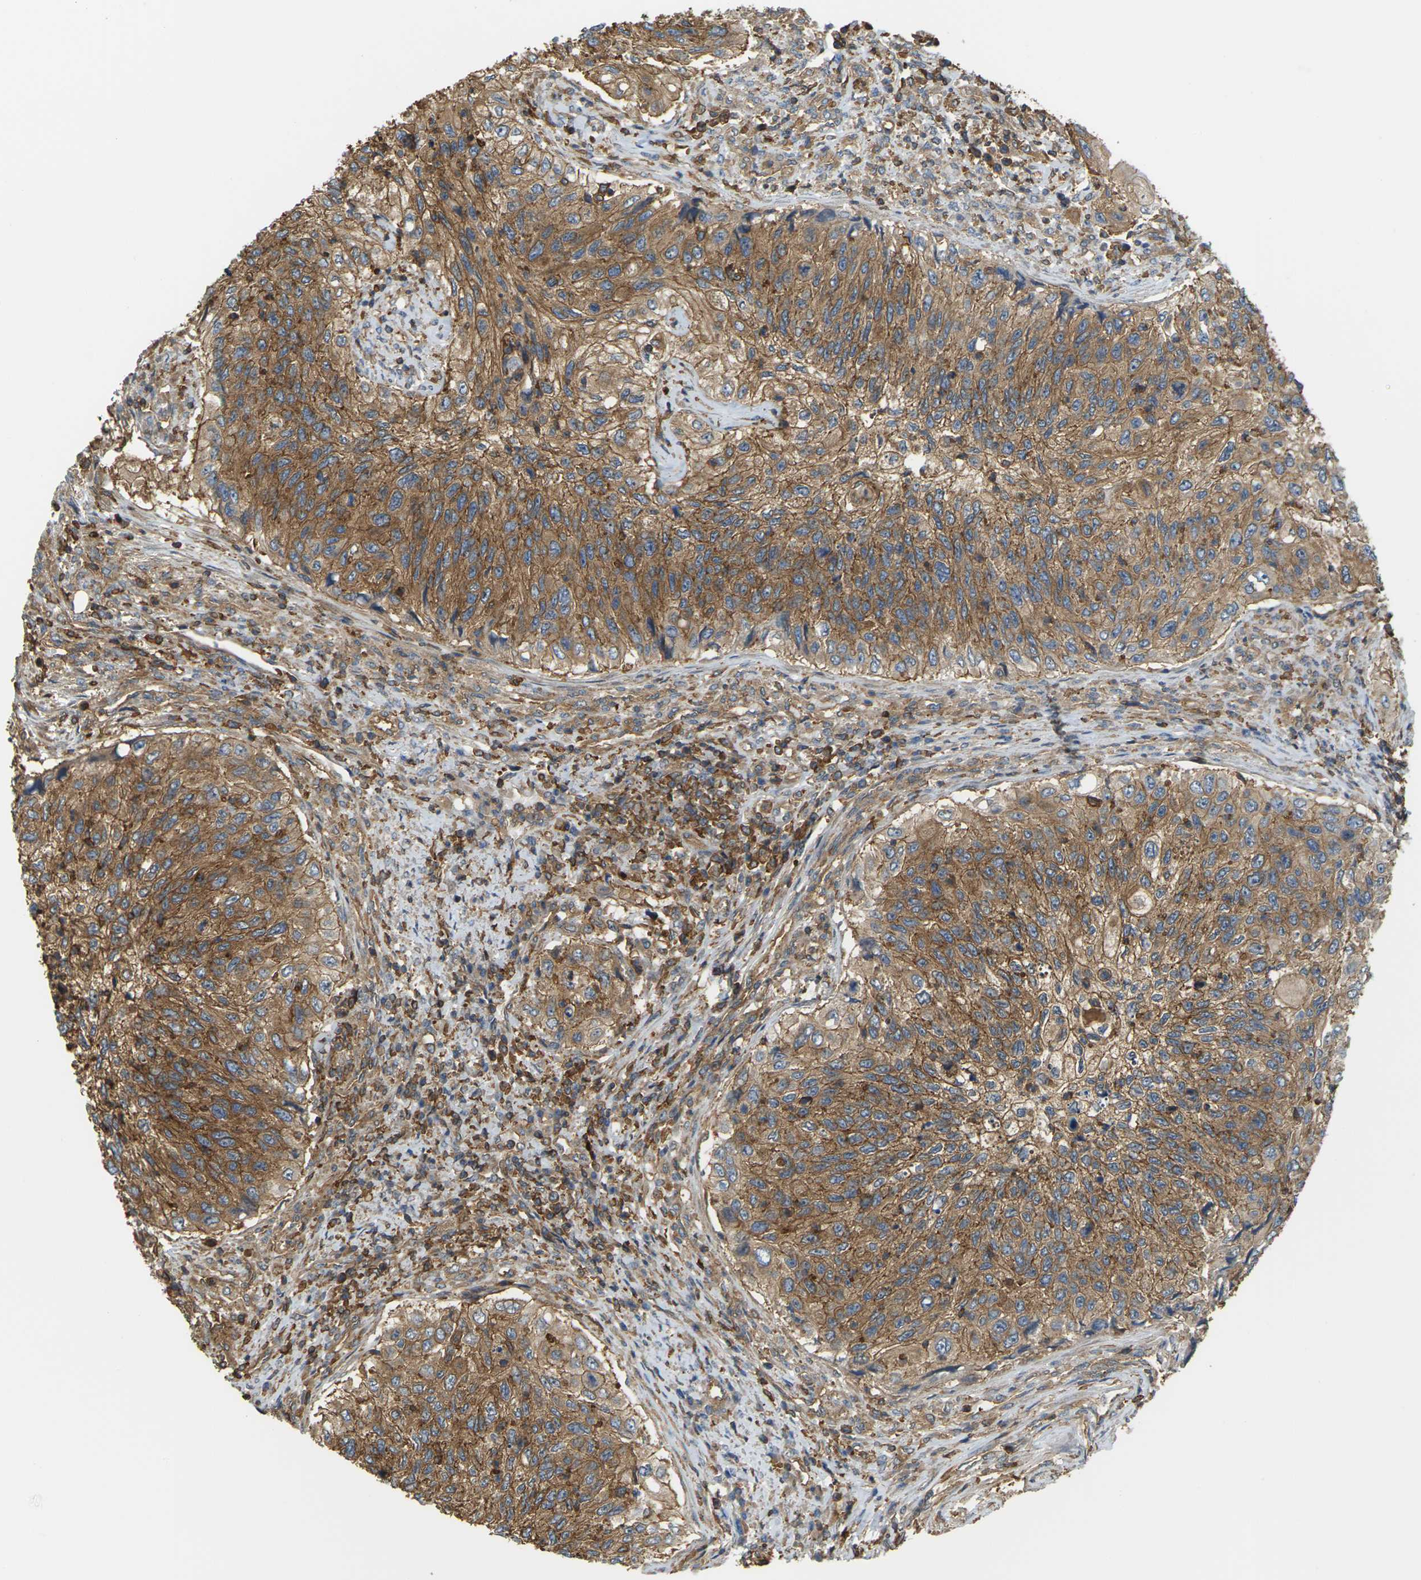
{"staining": {"intensity": "moderate", "quantity": ">75%", "location": "cytoplasmic/membranous"}, "tissue": "urothelial cancer", "cell_type": "Tumor cells", "image_type": "cancer", "snomed": [{"axis": "morphology", "description": "Urothelial carcinoma, High grade"}, {"axis": "topography", "description": "Urinary bladder"}], "caption": "Protein staining exhibits moderate cytoplasmic/membranous positivity in about >75% of tumor cells in urothelial cancer.", "gene": "IQGAP1", "patient": {"sex": "female", "age": 60}}